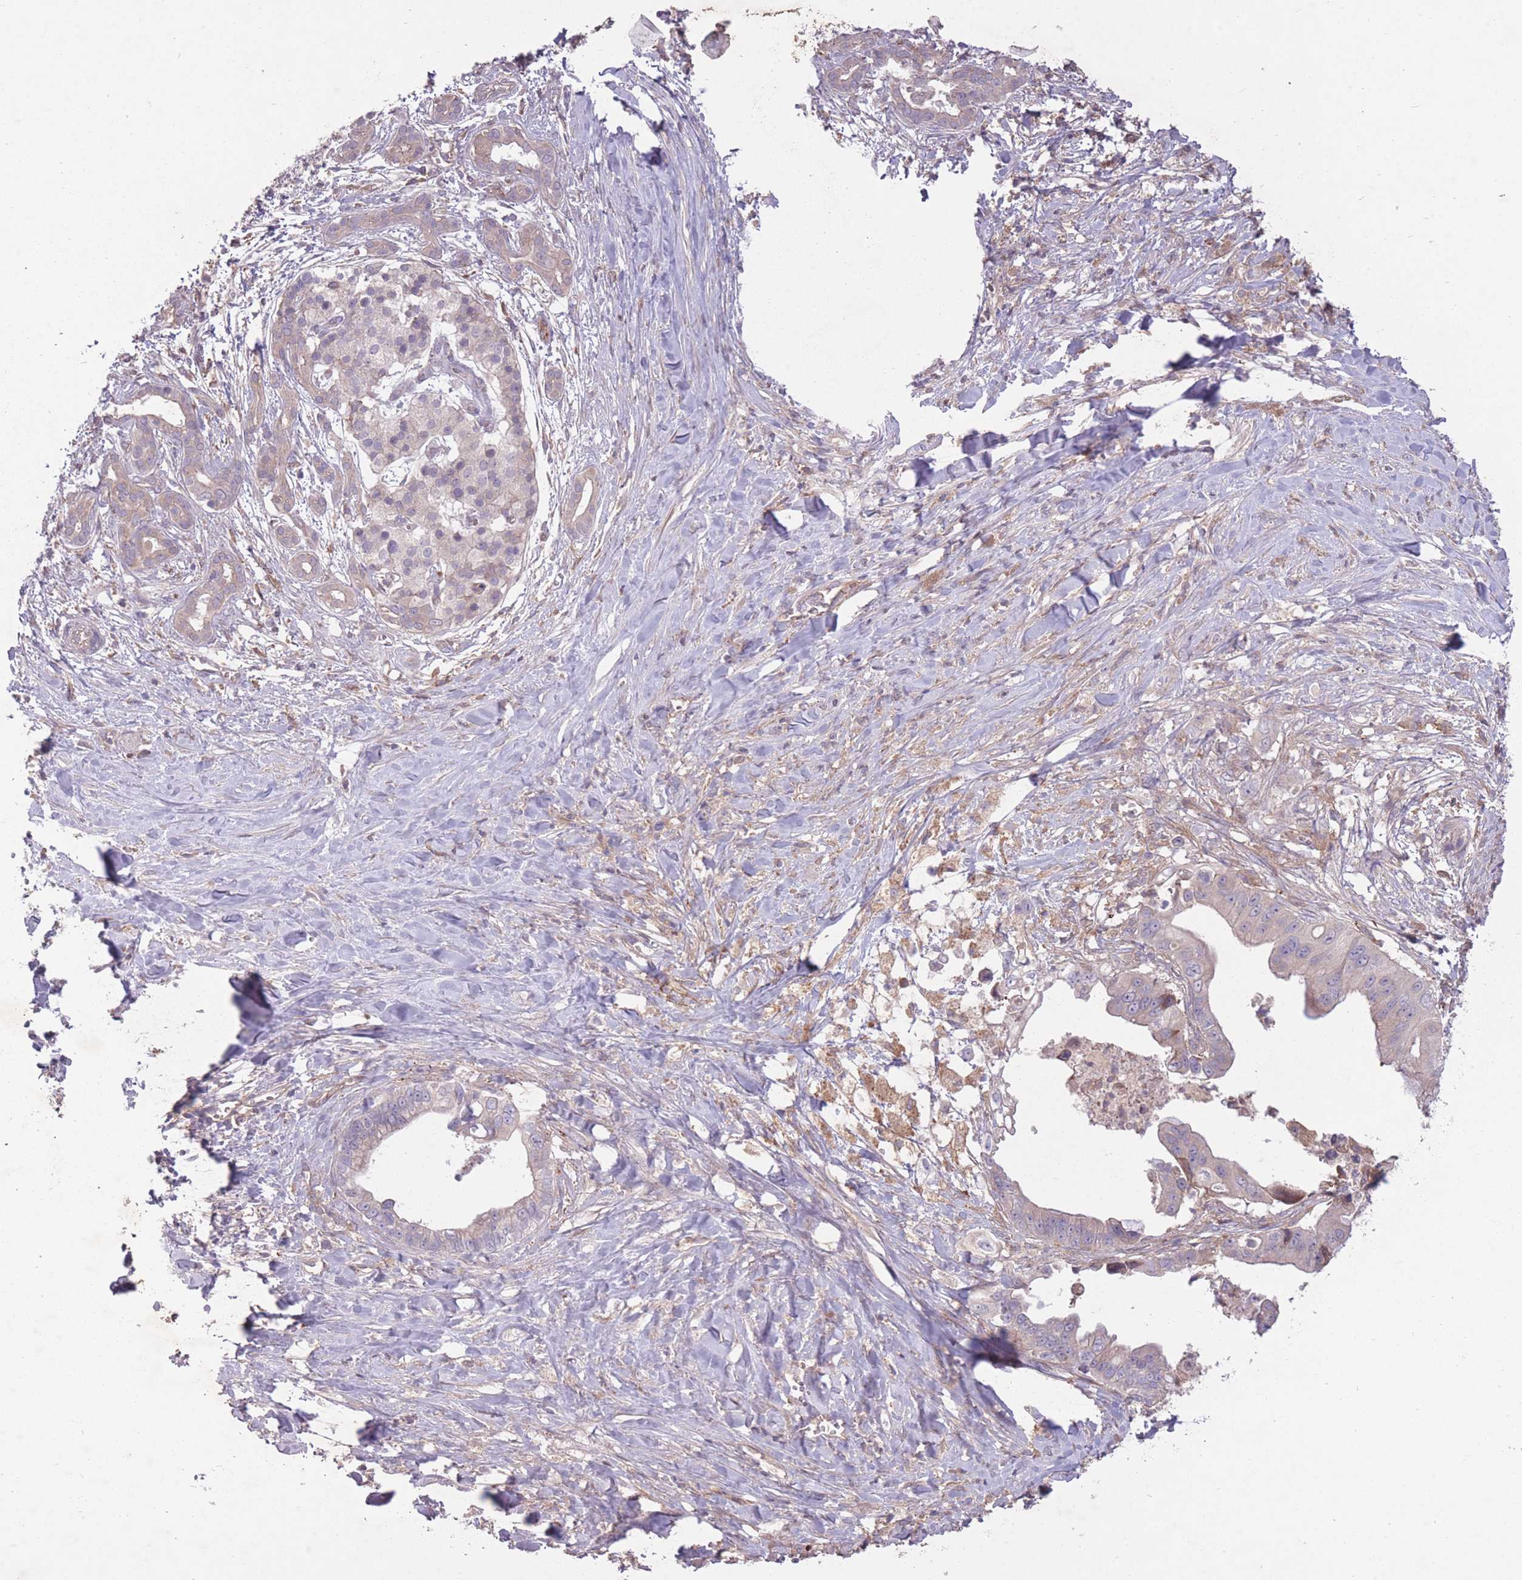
{"staining": {"intensity": "weak", "quantity": "<25%", "location": "cytoplasmic/membranous"}, "tissue": "pancreatic cancer", "cell_type": "Tumor cells", "image_type": "cancer", "snomed": [{"axis": "morphology", "description": "Adenocarcinoma, NOS"}, {"axis": "topography", "description": "Pancreas"}], "caption": "This histopathology image is of pancreatic cancer (adenocarcinoma) stained with IHC to label a protein in brown with the nuclei are counter-stained blue. There is no staining in tumor cells.", "gene": "OR2V2", "patient": {"sex": "male", "age": 61}}